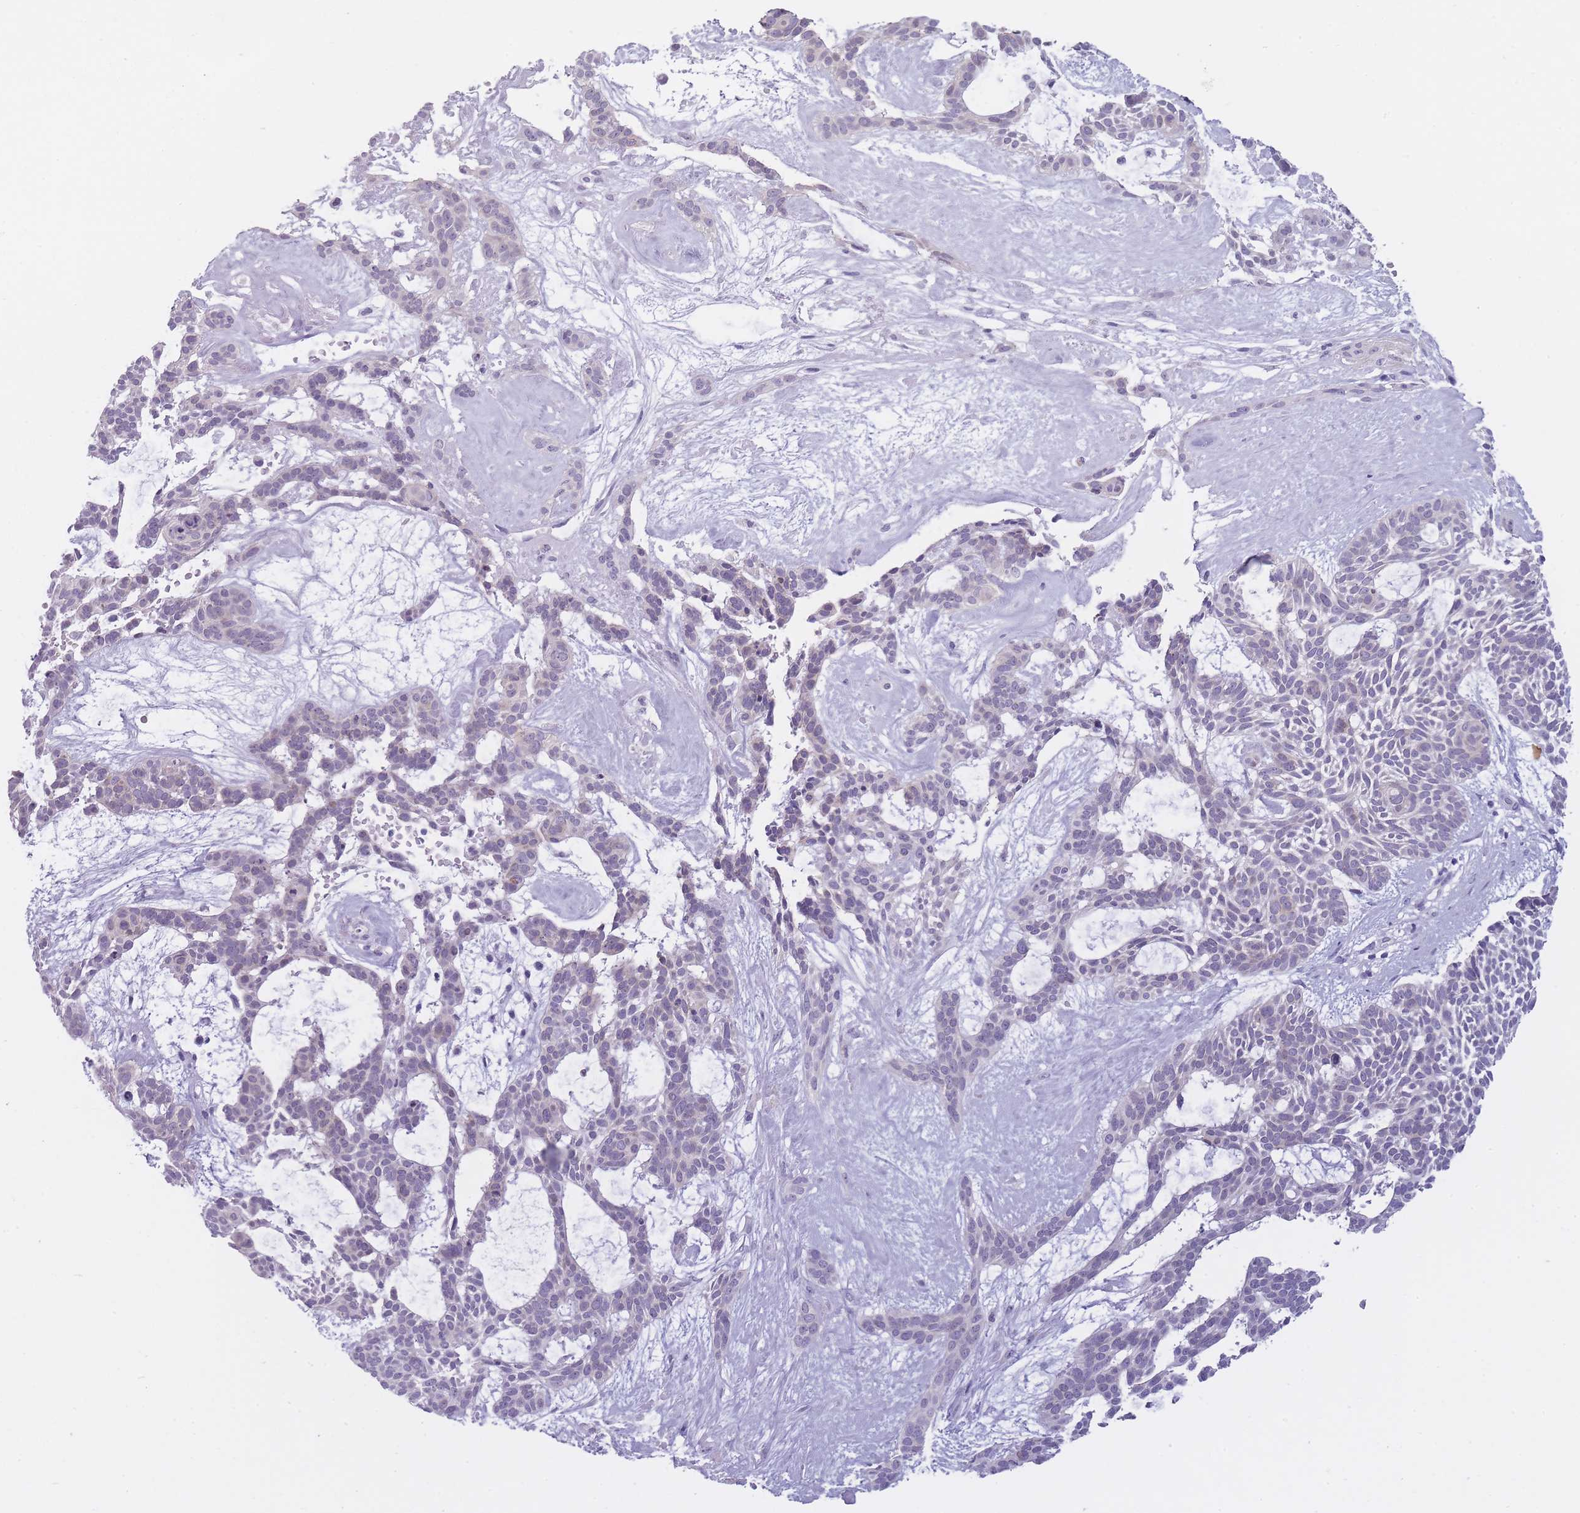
{"staining": {"intensity": "negative", "quantity": "none", "location": "none"}, "tissue": "skin cancer", "cell_type": "Tumor cells", "image_type": "cancer", "snomed": [{"axis": "morphology", "description": "Basal cell carcinoma"}, {"axis": "topography", "description": "Skin"}], "caption": "Human skin basal cell carcinoma stained for a protein using immunohistochemistry (IHC) shows no positivity in tumor cells.", "gene": "DCANP1", "patient": {"sex": "male", "age": 61}}